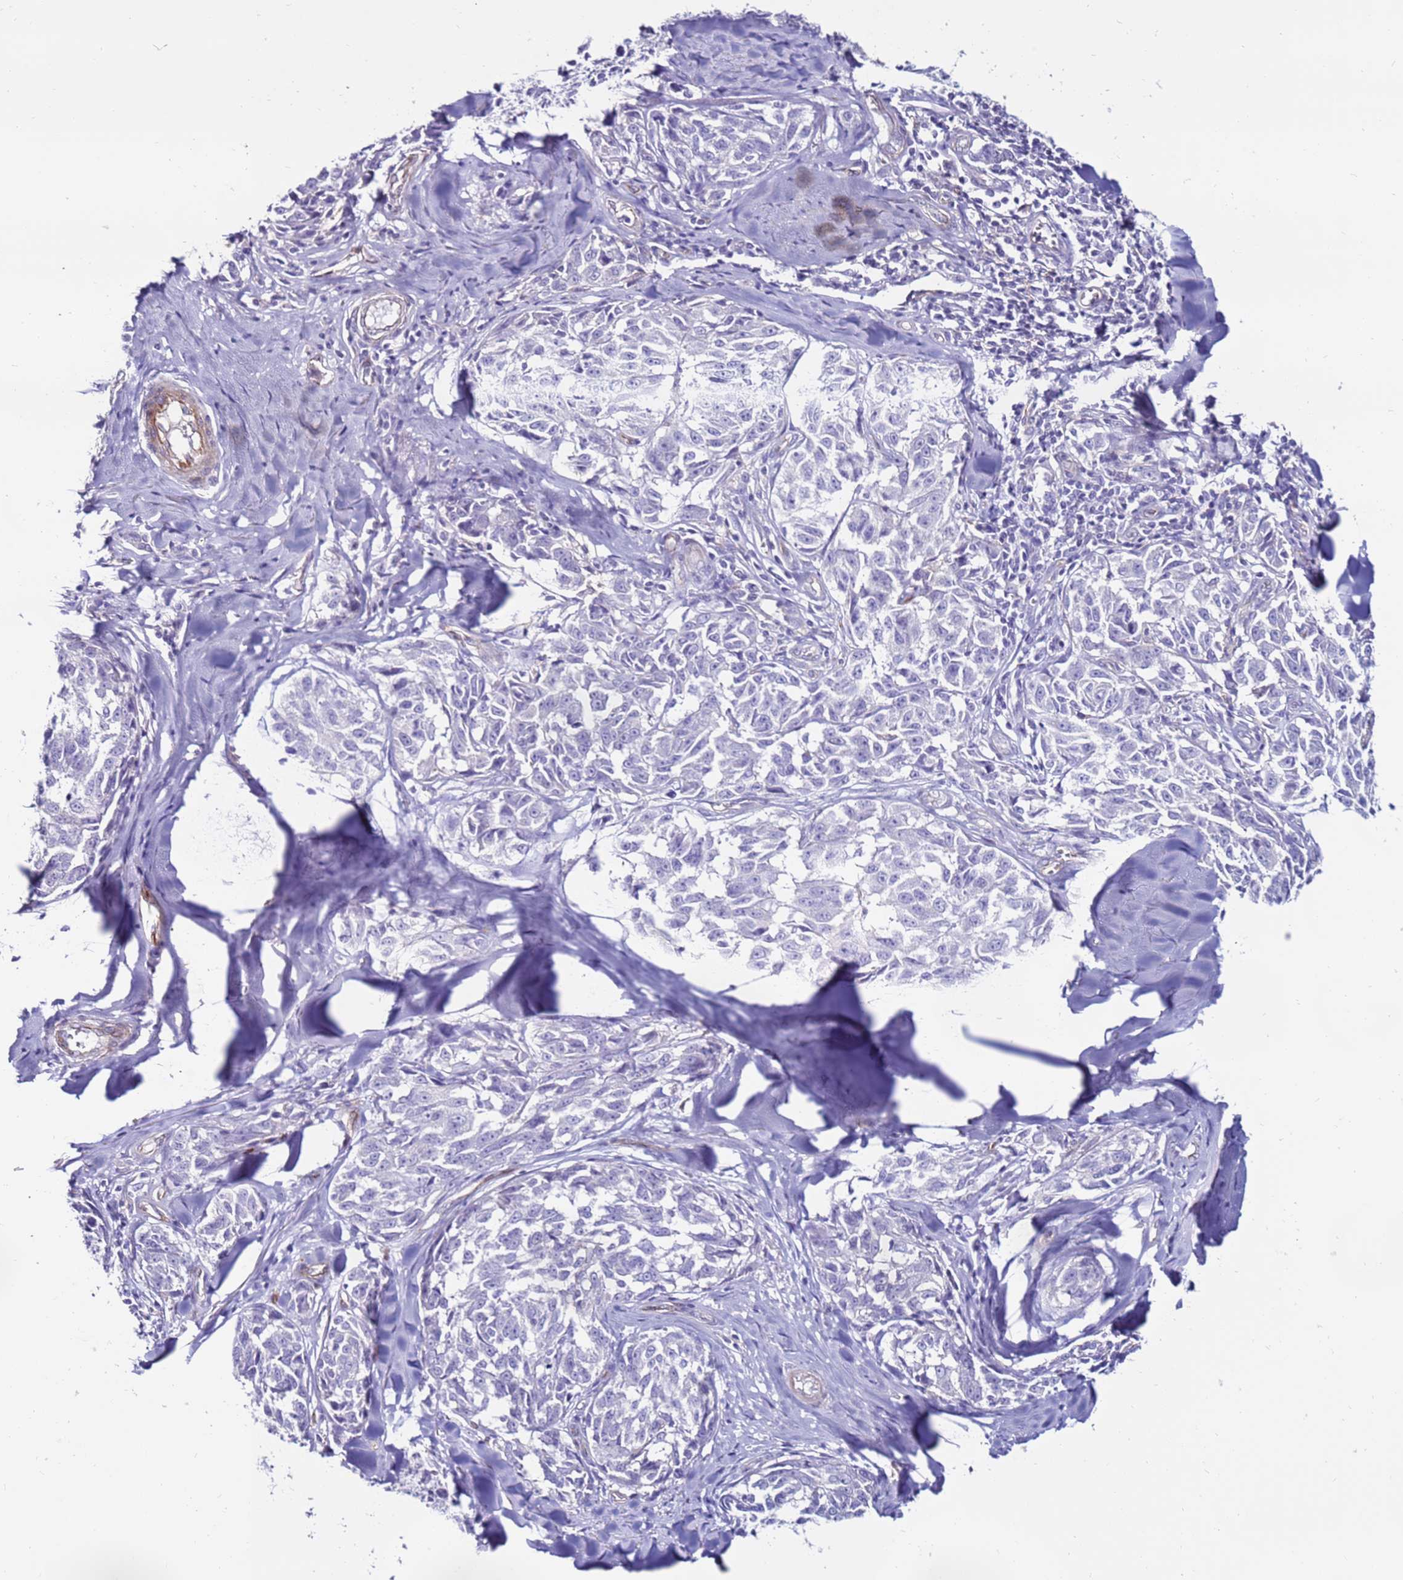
{"staining": {"intensity": "negative", "quantity": "none", "location": "none"}, "tissue": "melanoma", "cell_type": "Tumor cells", "image_type": "cancer", "snomed": [{"axis": "morphology", "description": "Normal tissue, NOS"}, {"axis": "morphology", "description": "Malignant melanoma, NOS"}, {"axis": "topography", "description": "Skin"}], "caption": "Tumor cells show no significant protein staining in melanoma. Nuclei are stained in blue.", "gene": "CLEC4M", "patient": {"sex": "female", "age": 64}}